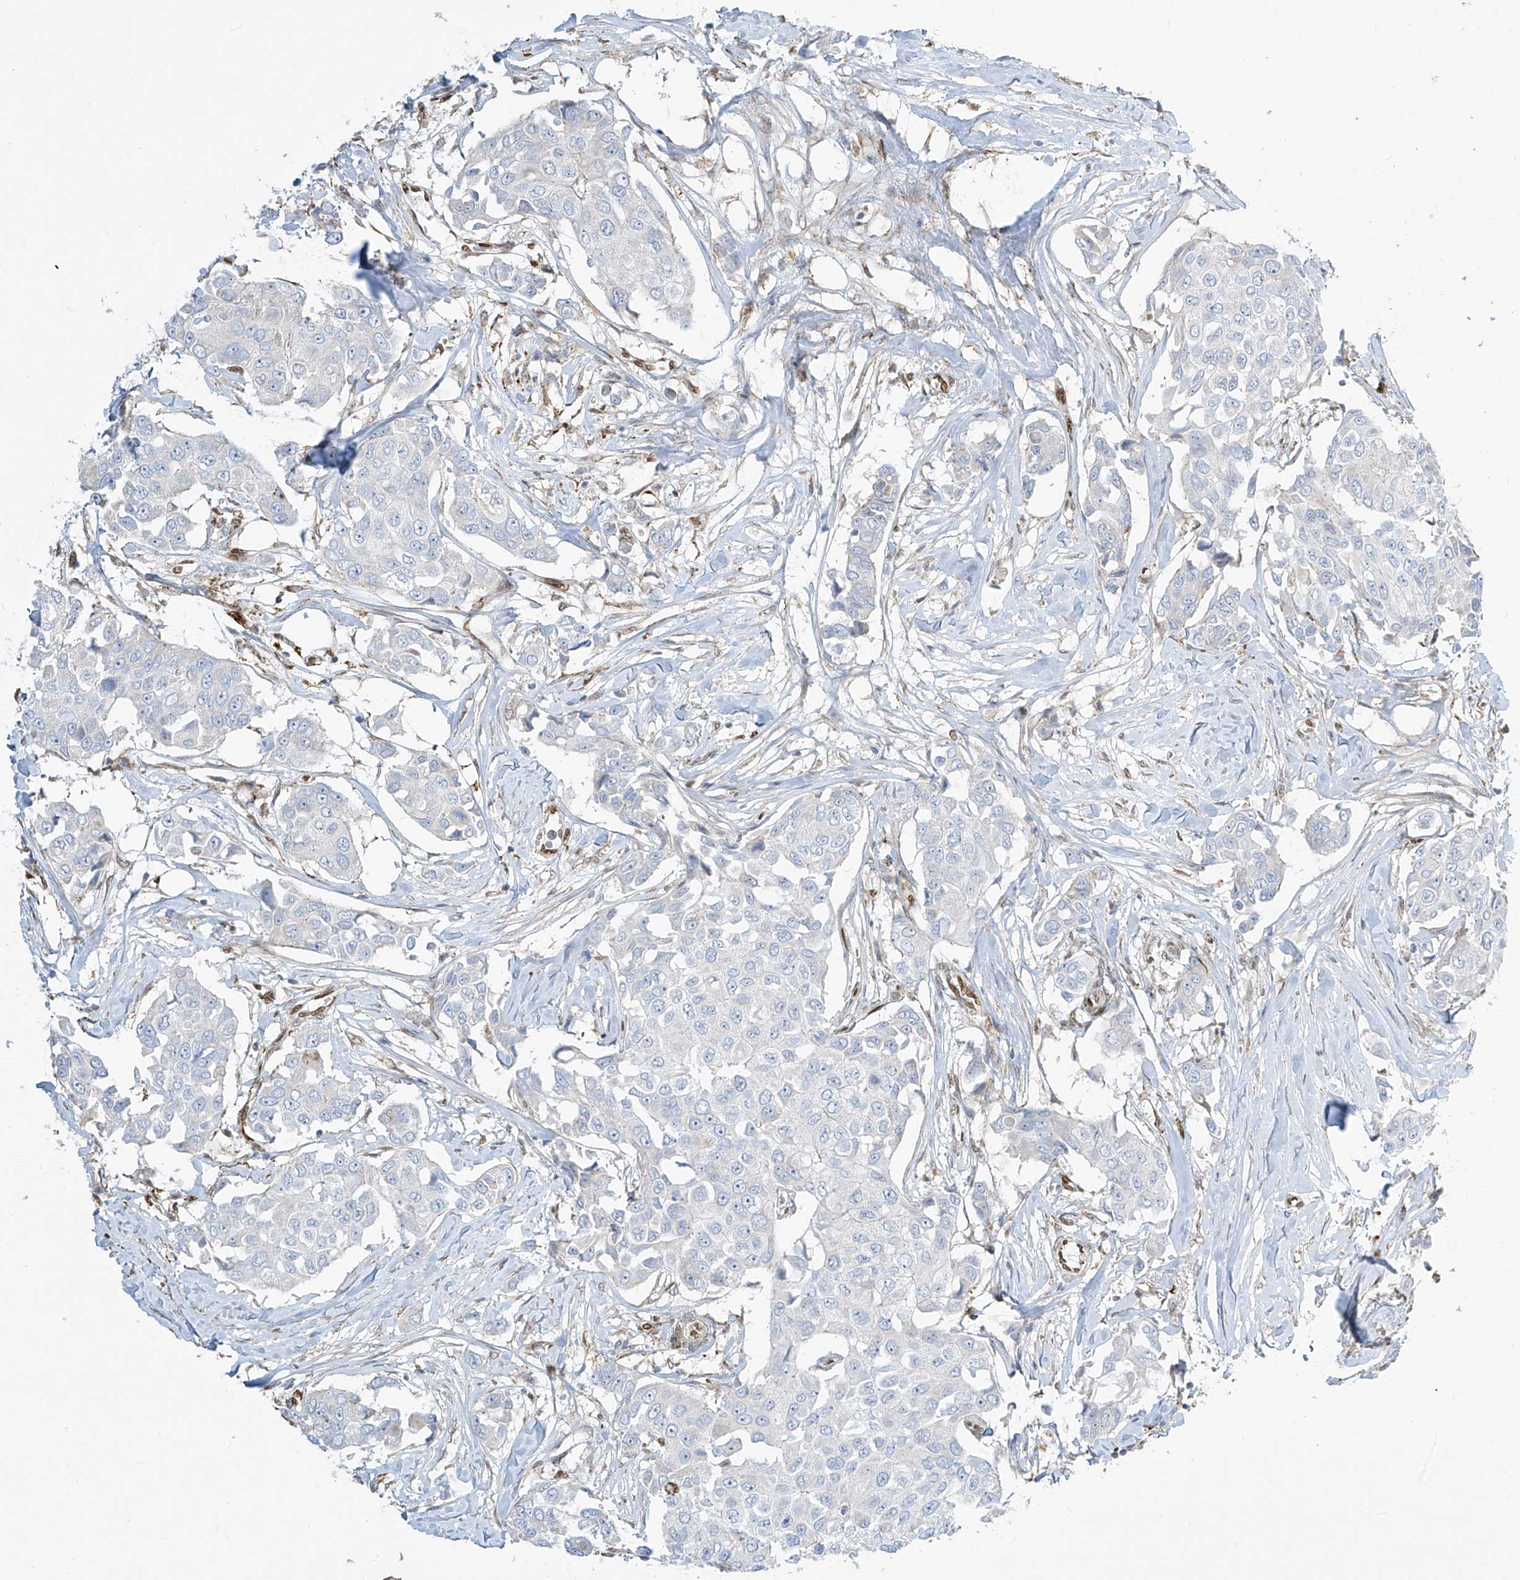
{"staining": {"intensity": "negative", "quantity": "none", "location": "none"}, "tissue": "breast cancer", "cell_type": "Tumor cells", "image_type": "cancer", "snomed": [{"axis": "morphology", "description": "Duct carcinoma"}, {"axis": "topography", "description": "Breast"}], "caption": "IHC of intraductal carcinoma (breast) demonstrates no expression in tumor cells.", "gene": "PM20D2", "patient": {"sex": "female", "age": 80}}